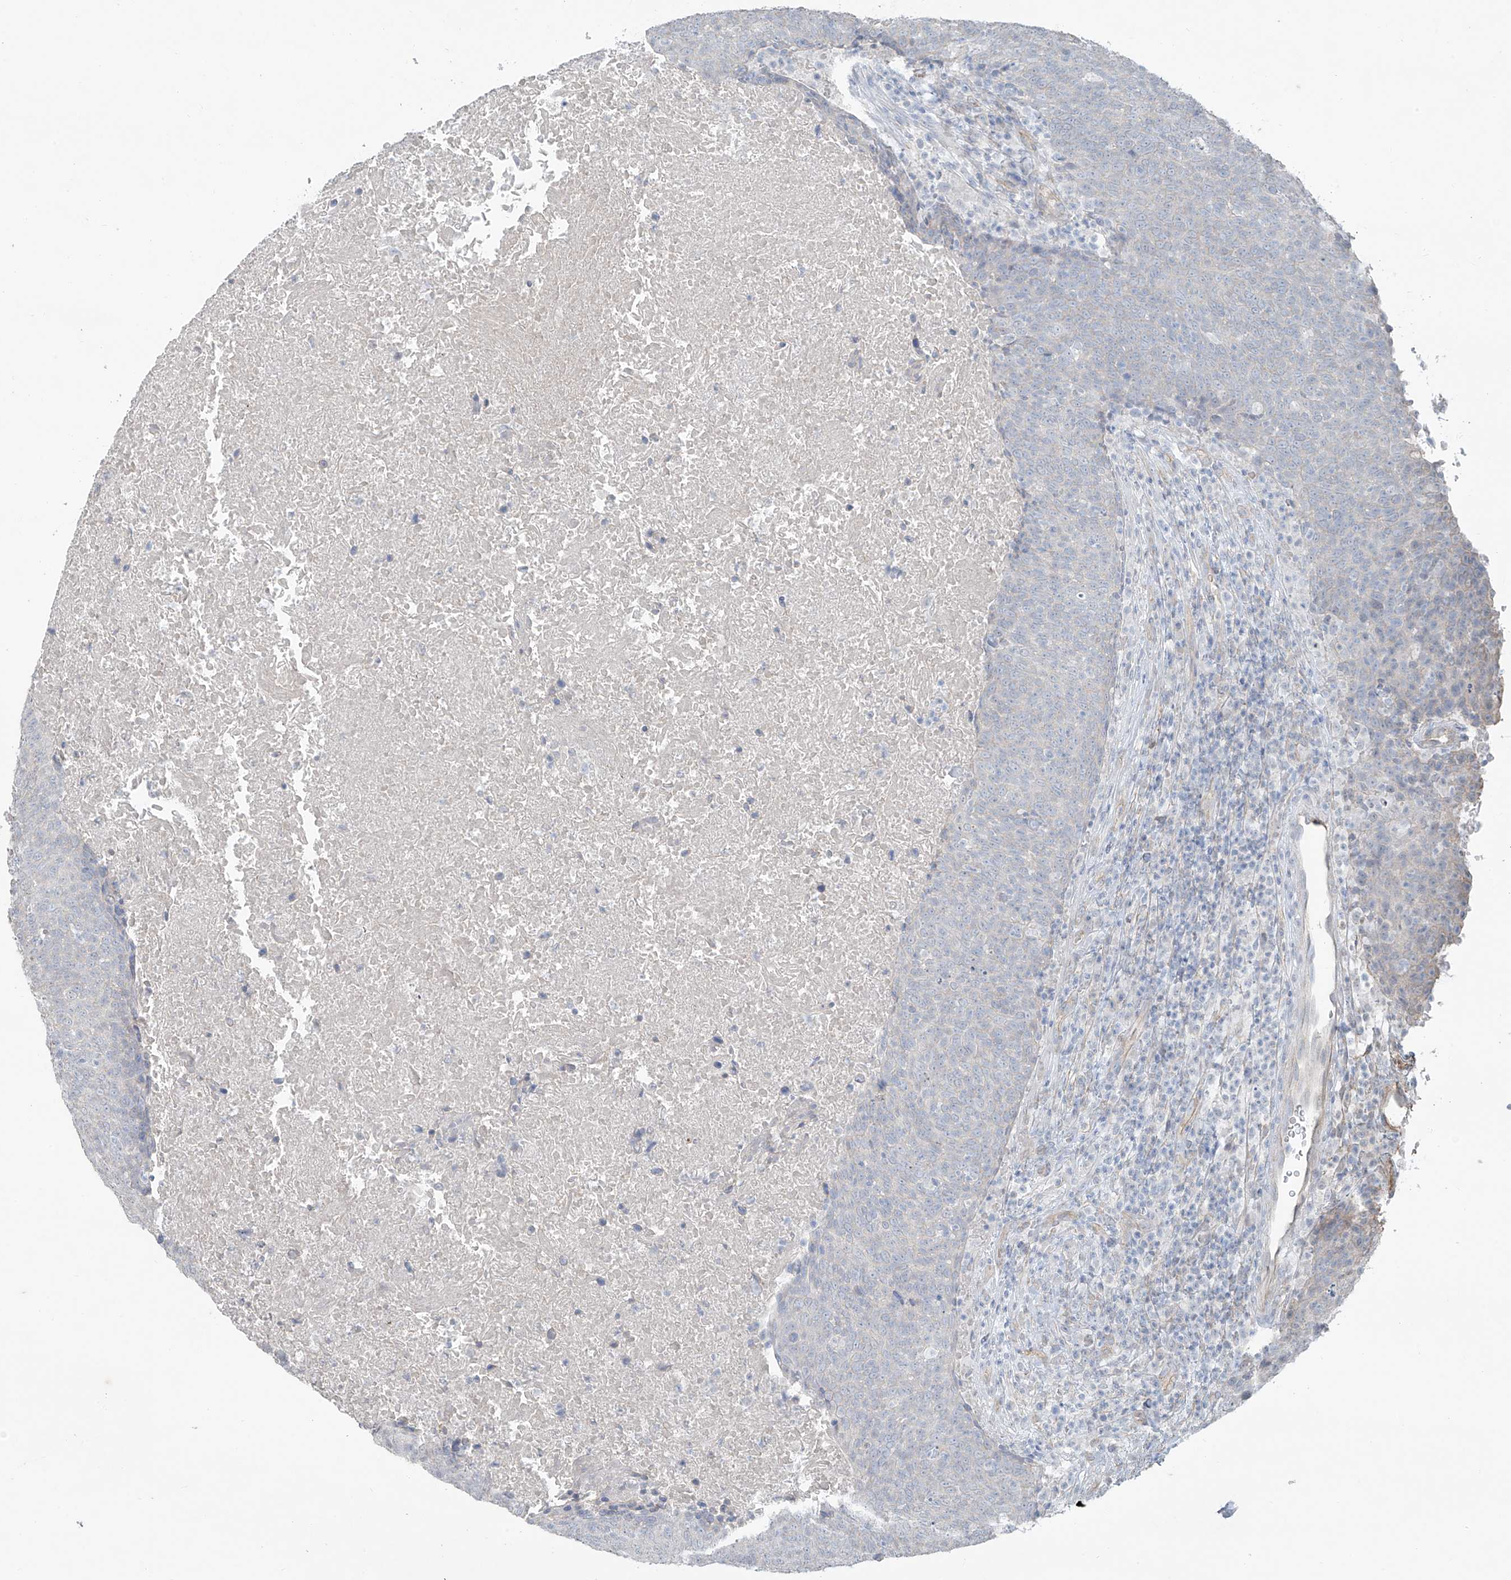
{"staining": {"intensity": "negative", "quantity": "none", "location": "none"}, "tissue": "head and neck cancer", "cell_type": "Tumor cells", "image_type": "cancer", "snomed": [{"axis": "morphology", "description": "Squamous cell carcinoma, NOS"}, {"axis": "morphology", "description": "Squamous cell carcinoma, metastatic, NOS"}, {"axis": "topography", "description": "Lymph node"}, {"axis": "topography", "description": "Head-Neck"}], "caption": "A high-resolution micrograph shows immunohistochemistry (IHC) staining of head and neck squamous cell carcinoma, which reveals no significant staining in tumor cells.", "gene": "TUBE1", "patient": {"sex": "male", "age": 62}}